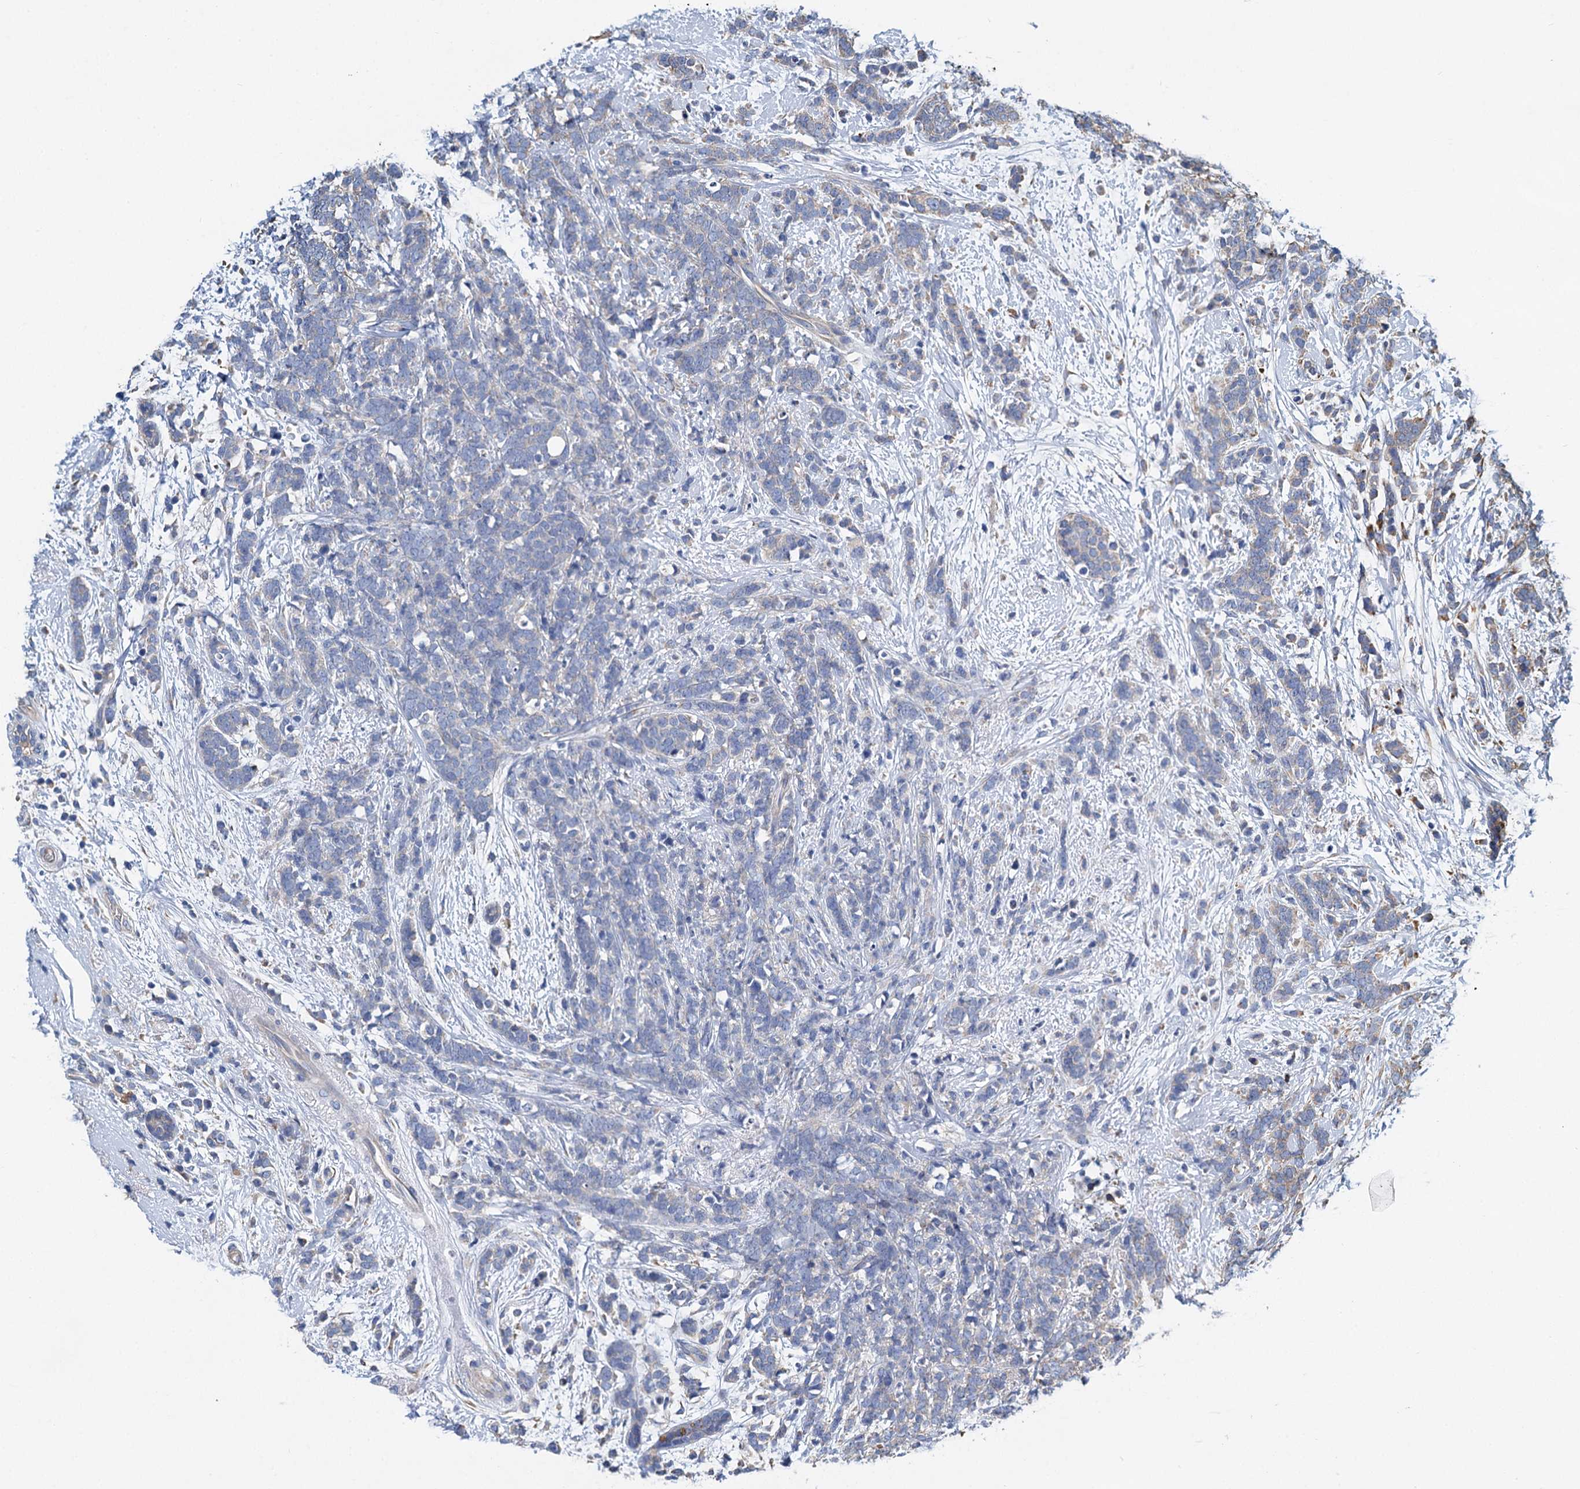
{"staining": {"intensity": "moderate", "quantity": "25%-75%", "location": "cytoplasmic/membranous"}, "tissue": "breast cancer", "cell_type": "Tumor cells", "image_type": "cancer", "snomed": [{"axis": "morphology", "description": "Lobular carcinoma"}, {"axis": "topography", "description": "Breast"}], "caption": "Moderate cytoplasmic/membranous protein expression is appreciated in about 25%-75% of tumor cells in breast cancer.", "gene": "LINS1", "patient": {"sex": "female", "age": 58}}